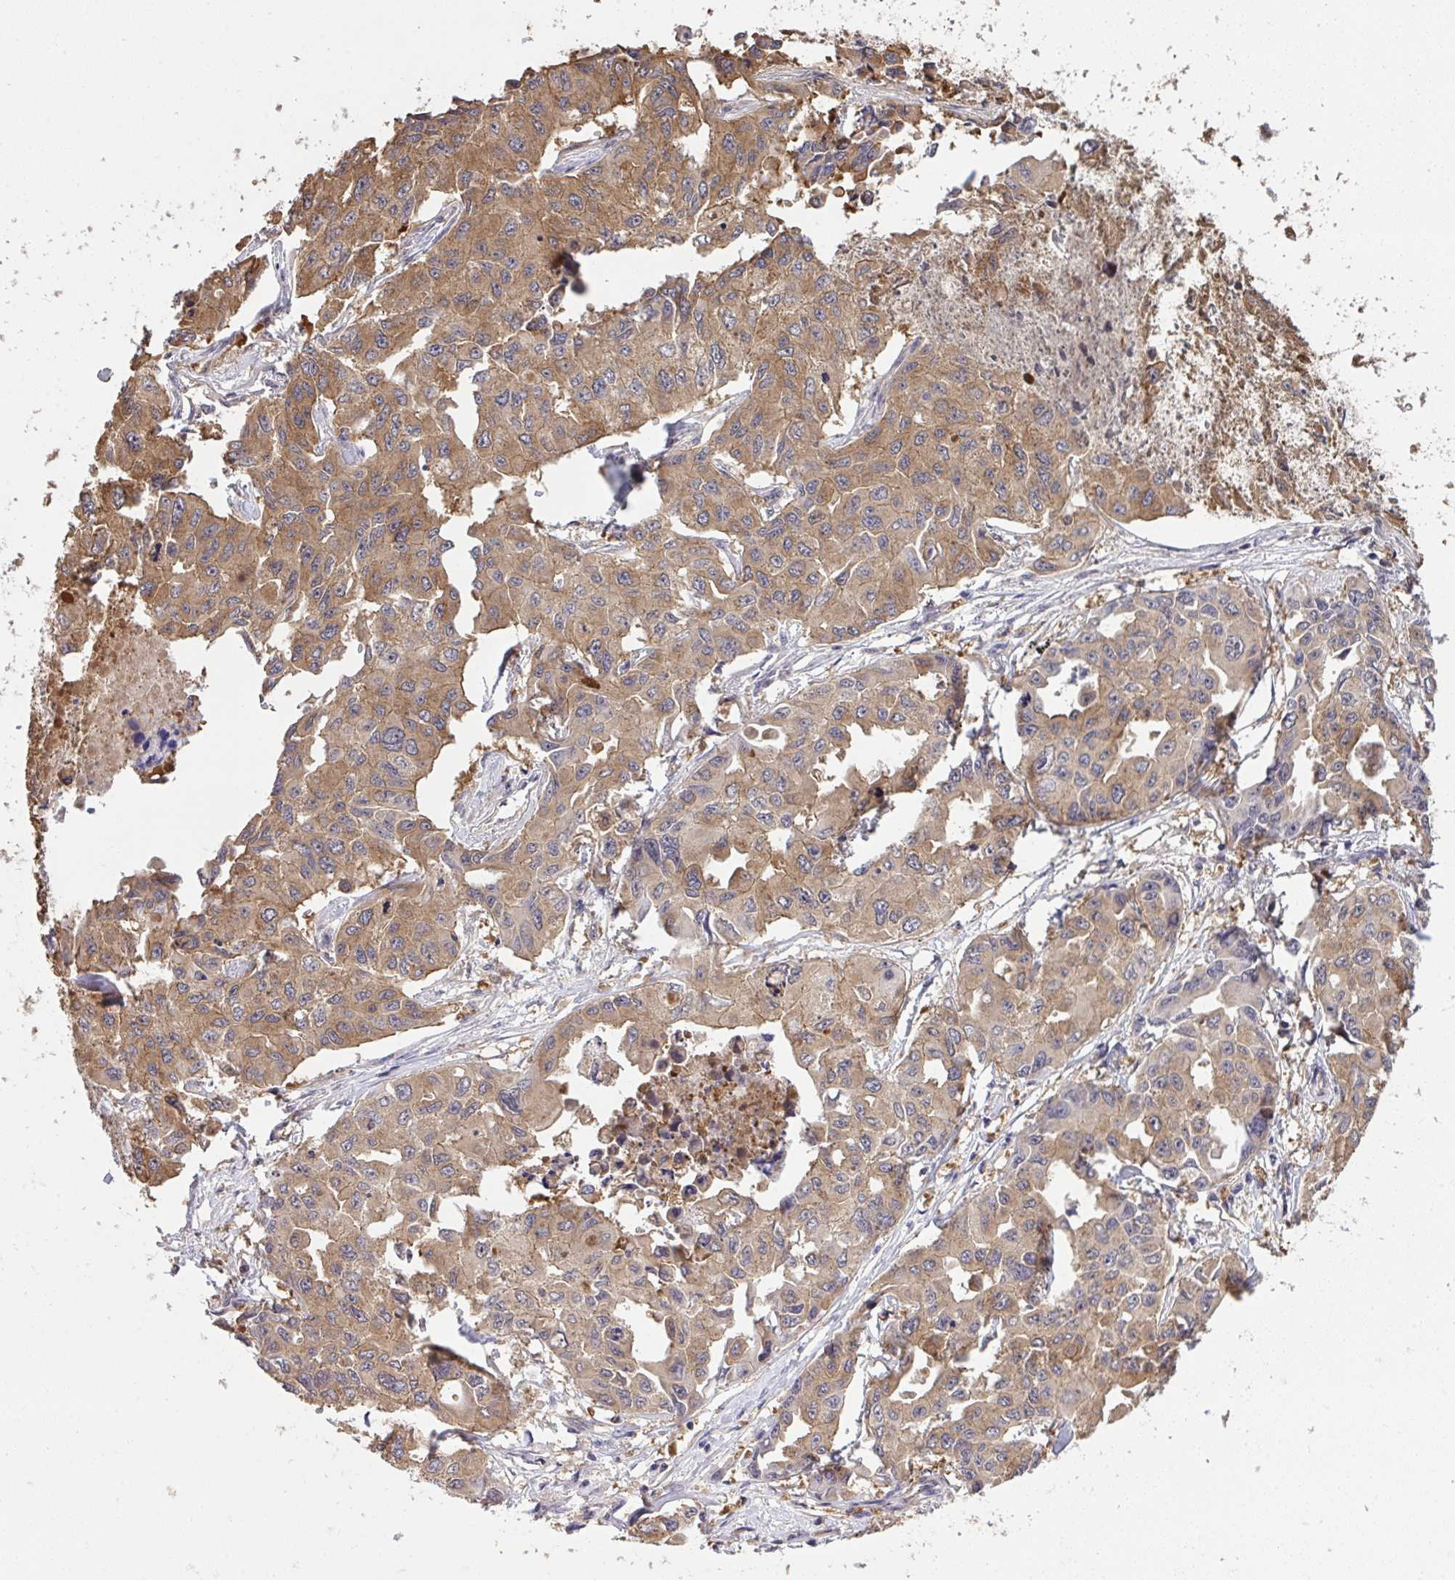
{"staining": {"intensity": "moderate", "quantity": ">75%", "location": "cytoplasmic/membranous"}, "tissue": "lung cancer", "cell_type": "Tumor cells", "image_type": "cancer", "snomed": [{"axis": "morphology", "description": "Adenocarcinoma, NOS"}, {"axis": "topography", "description": "Lung"}], "caption": "Protein analysis of lung adenocarcinoma tissue reveals moderate cytoplasmic/membranous expression in about >75% of tumor cells. (DAB = brown stain, brightfield microscopy at high magnification).", "gene": "C12orf57", "patient": {"sex": "male", "age": 64}}